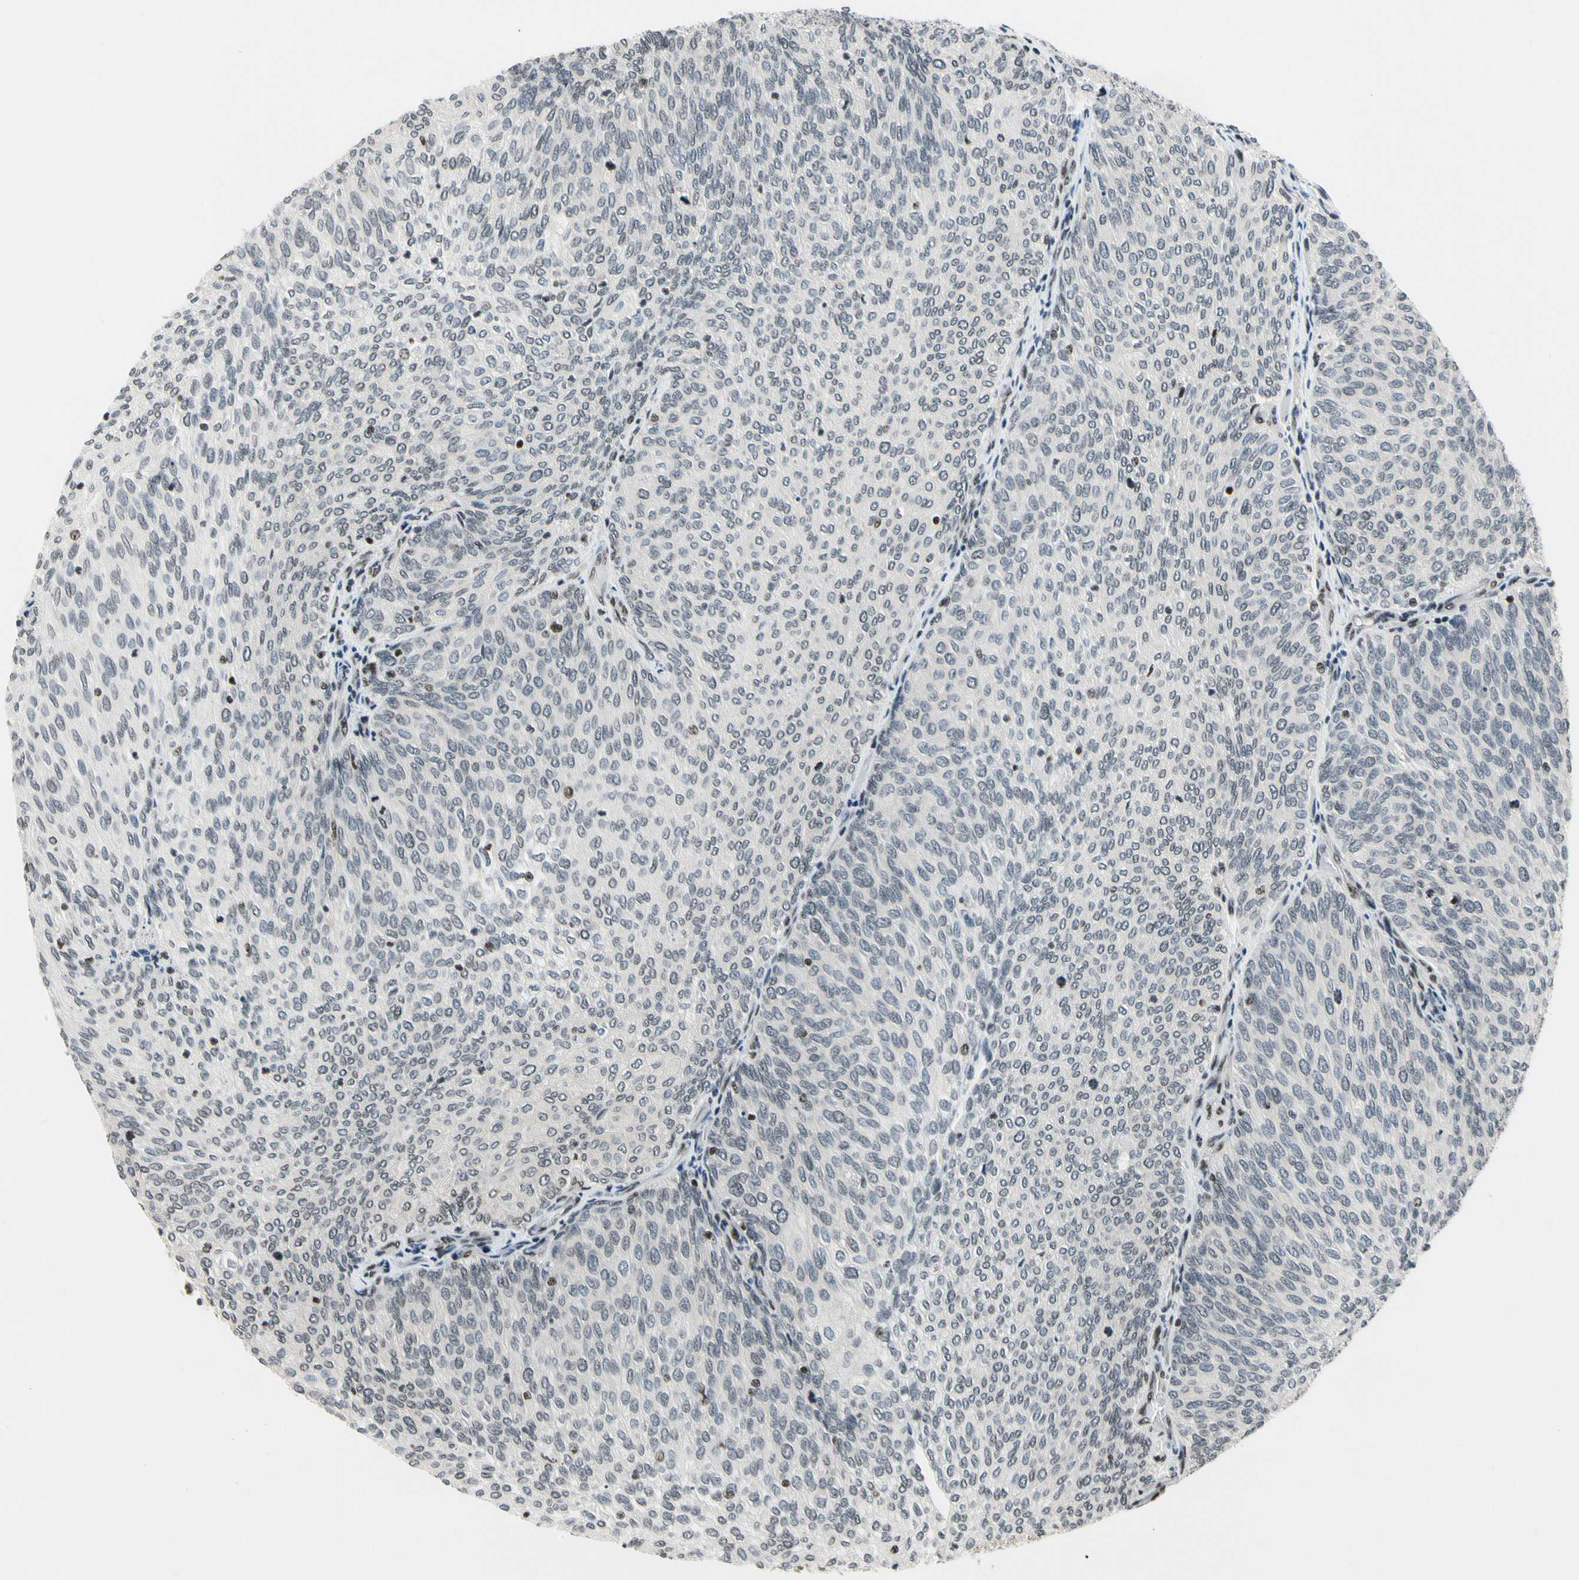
{"staining": {"intensity": "moderate", "quantity": "<25%", "location": "nuclear"}, "tissue": "urothelial cancer", "cell_type": "Tumor cells", "image_type": "cancer", "snomed": [{"axis": "morphology", "description": "Urothelial carcinoma, Low grade"}, {"axis": "topography", "description": "Urinary bladder"}], "caption": "Protein expression analysis of human low-grade urothelial carcinoma reveals moderate nuclear positivity in approximately <25% of tumor cells.", "gene": "RECQL", "patient": {"sex": "female", "age": 79}}